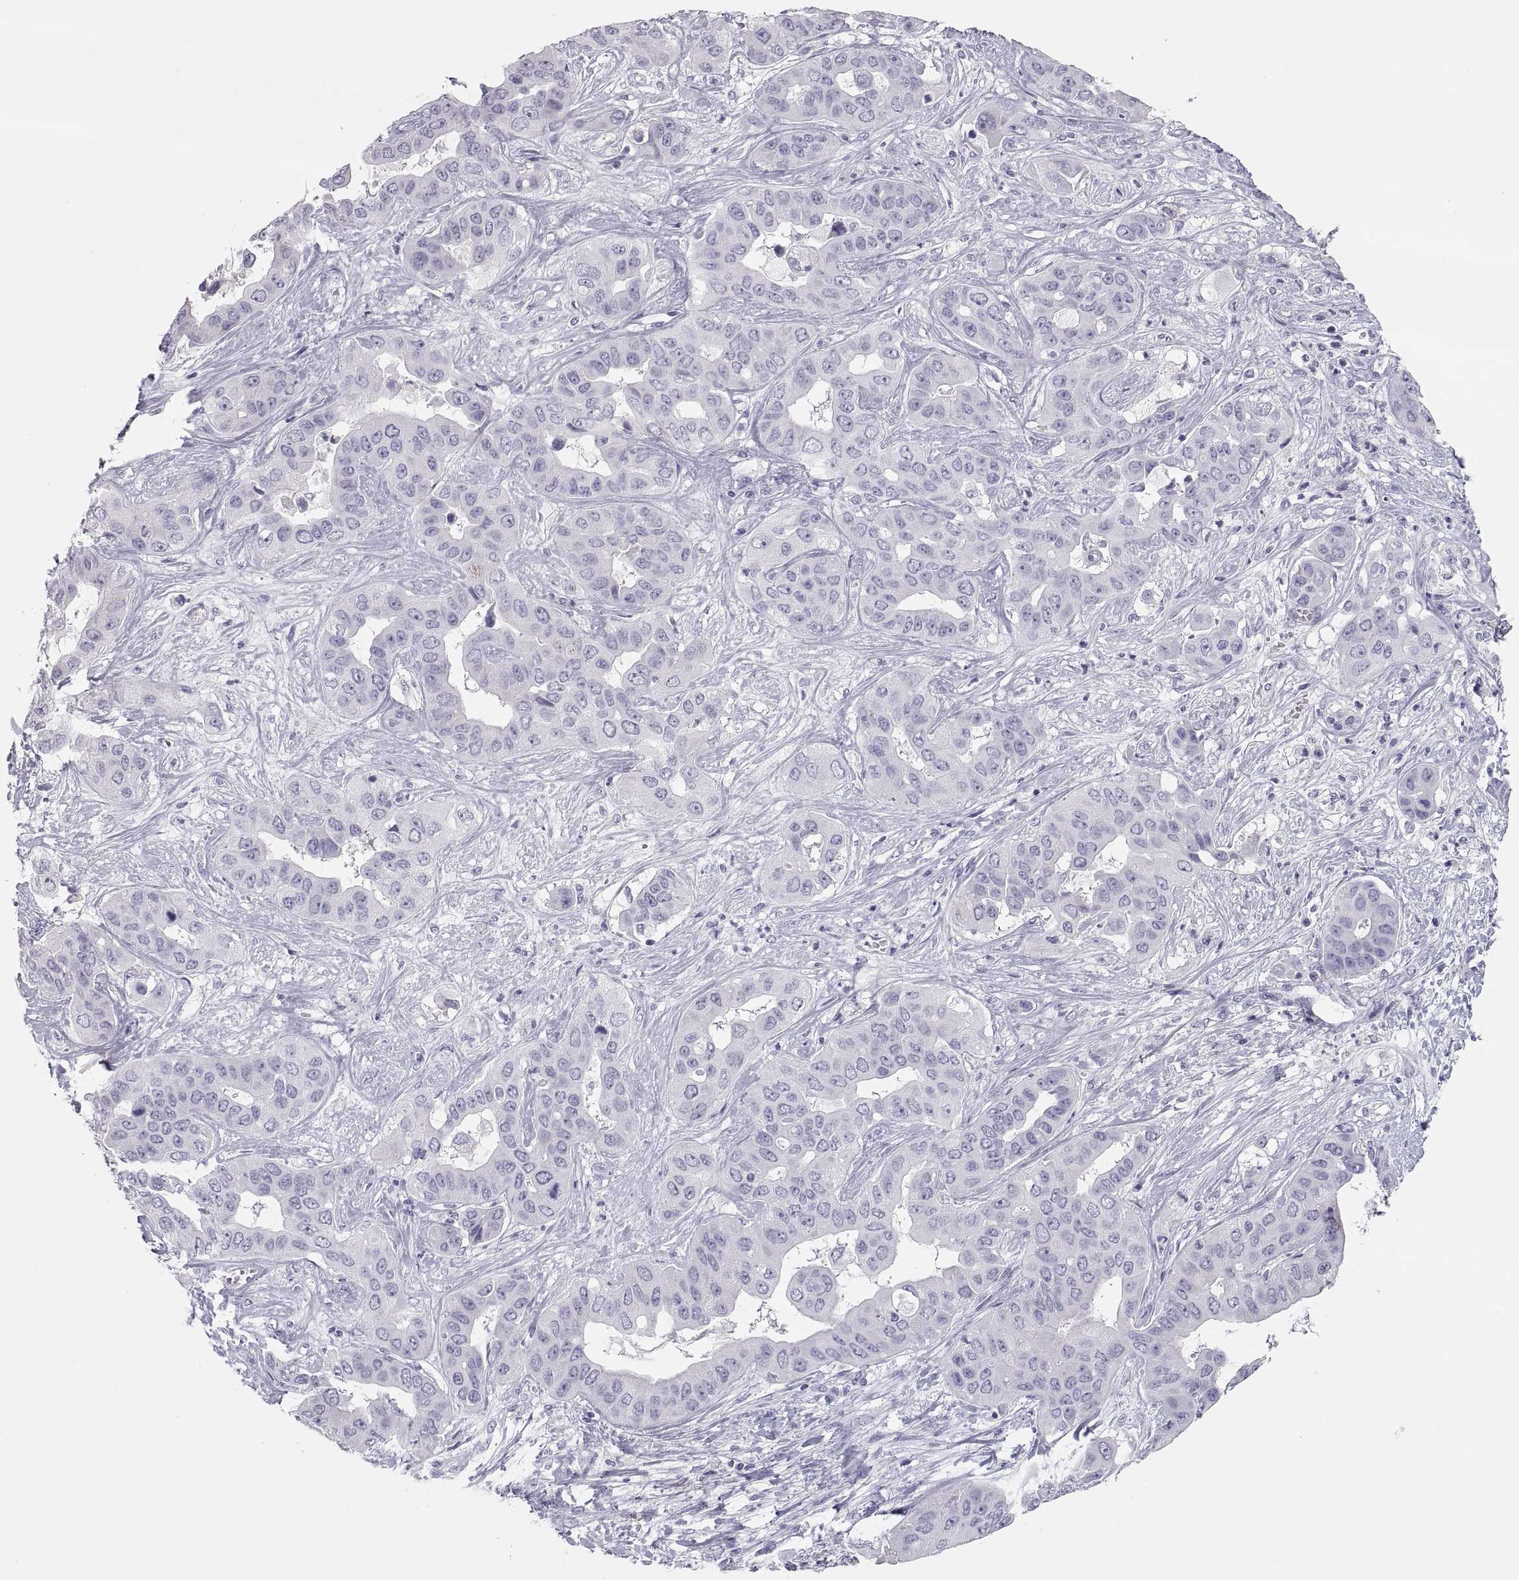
{"staining": {"intensity": "negative", "quantity": "none", "location": "none"}, "tissue": "liver cancer", "cell_type": "Tumor cells", "image_type": "cancer", "snomed": [{"axis": "morphology", "description": "Cholangiocarcinoma"}, {"axis": "topography", "description": "Liver"}], "caption": "A micrograph of liver cancer (cholangiocarcinoma) stained for a protein exhibits no brown staining in tumor cells. The staining was performed using DAB to visualize the protein expression in brown, while the nuclei were stained in blue with hematoxylin (Magnification: 20x).", "gene": "MAGEB2", "patient": {"sex": "female", "age": 52}}